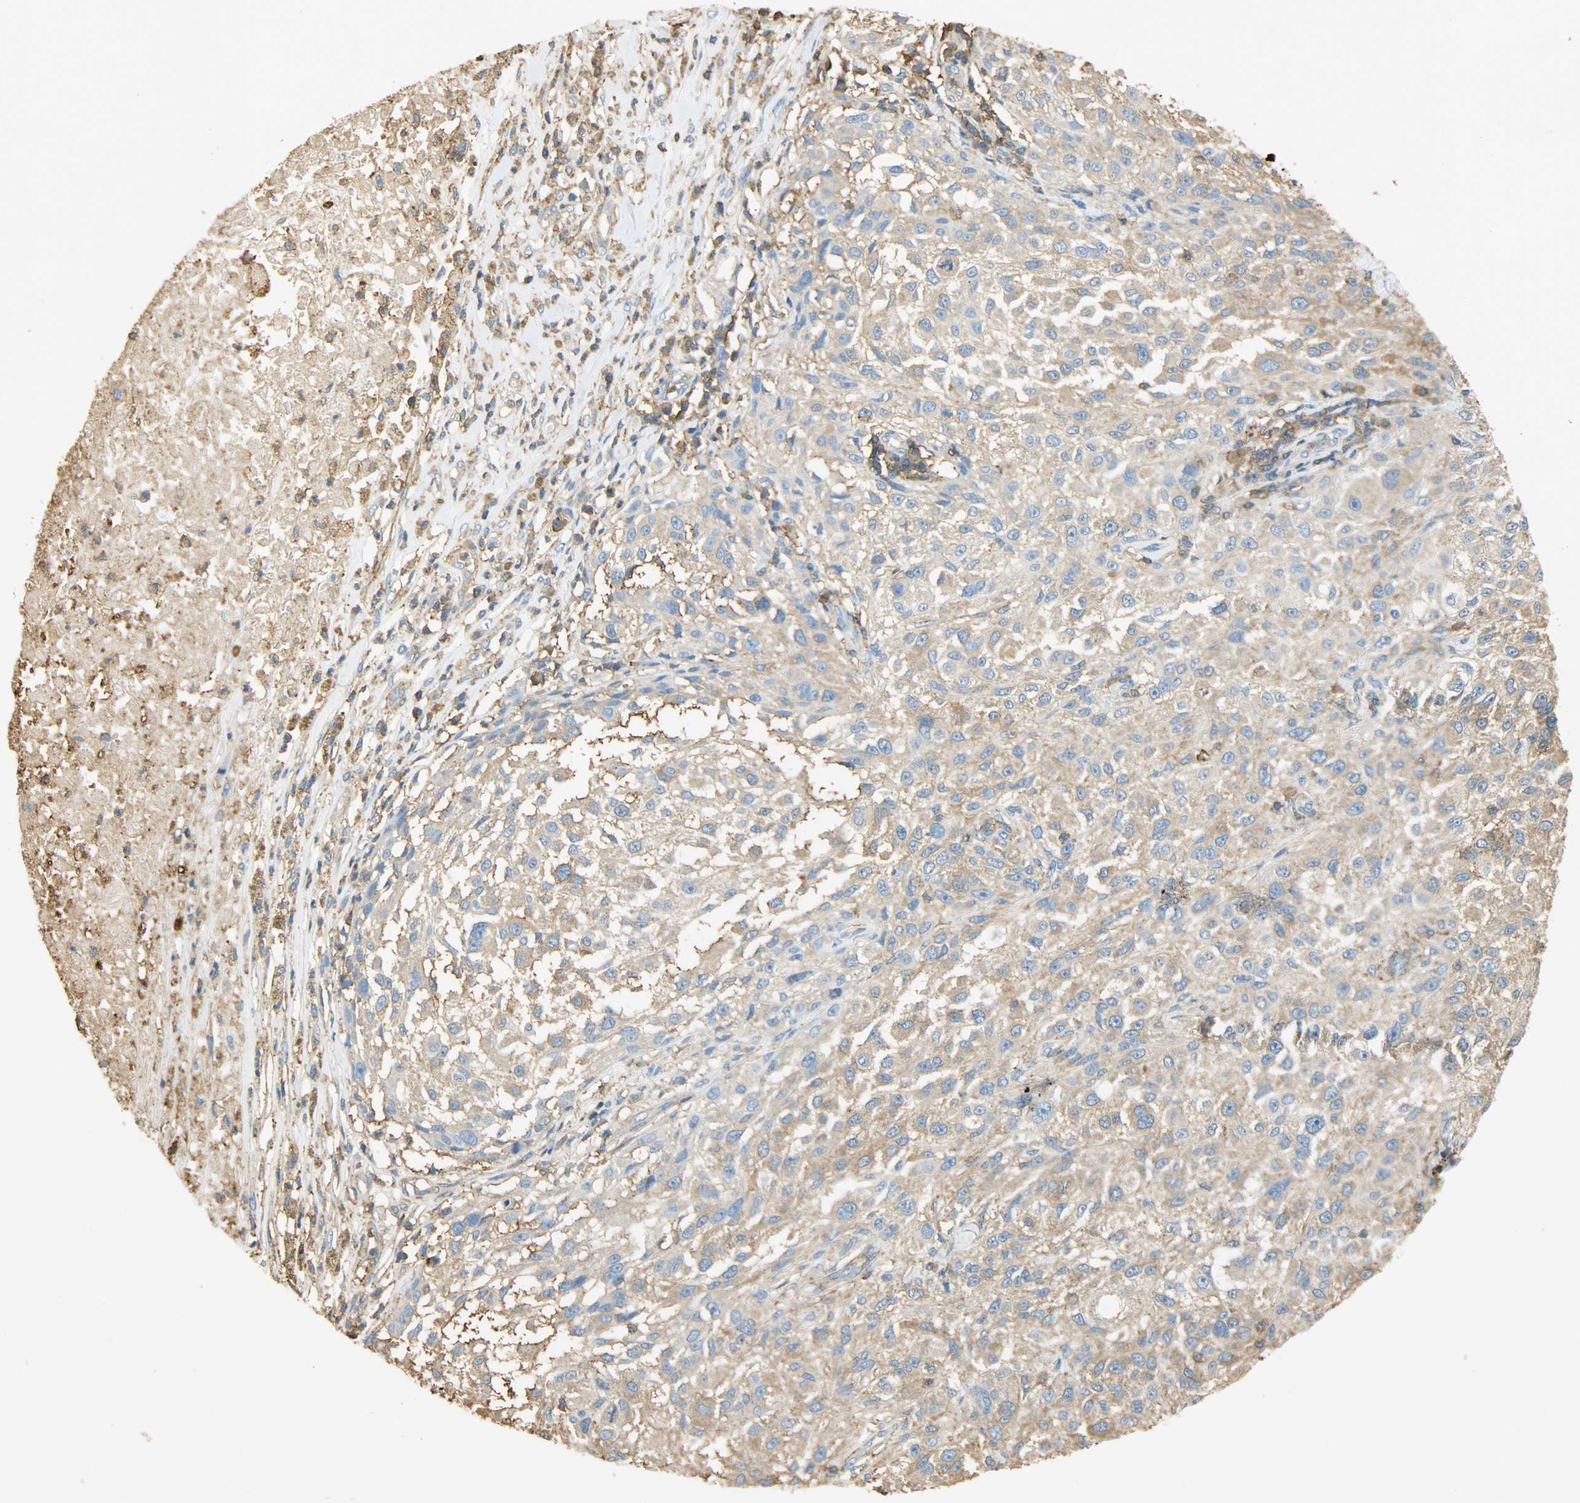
{"staining": {"intensity": "weak", "quantity": ">75%", "location": "cytoplasmic/membranous"}, "tissue": "melanoma", "cell_type": "Tumor cells", "image_type": "cancer", "snomed": [{"axis": "morphology", "description": "Necrosis, NOS"}, {"axis": "morphology", "description": "Malignant melanoma, NOS"}, {"axis": "topography", "description": "Skin"}], "caption": "Malignant melanoma tissue reveals weak cytoplasmic/membranous staining in approximately >75% of tumor cells", "gene": "ANXA6", "patient": {"sex": "female", "age": 87}}